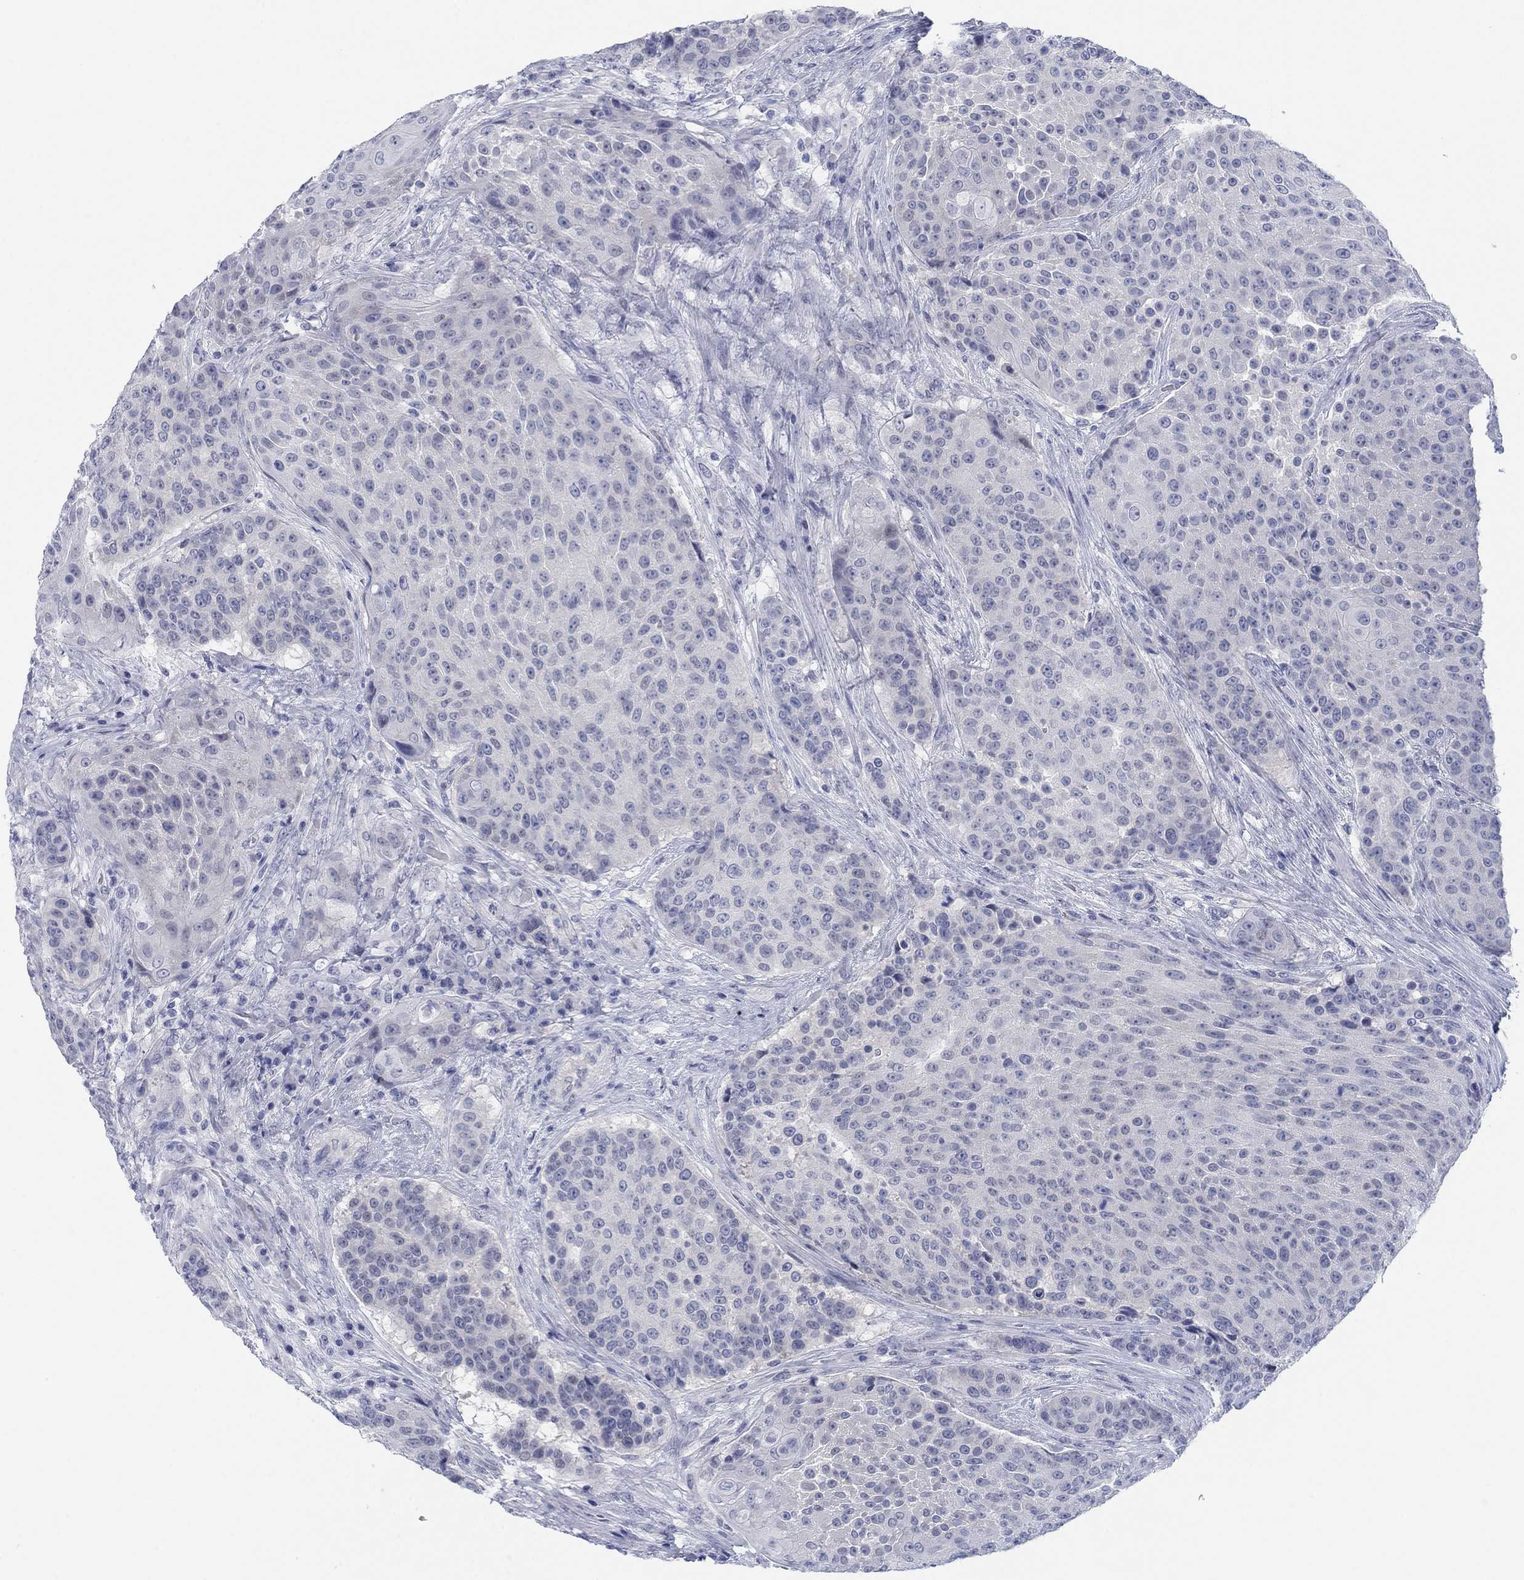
{"staining": {"intensity": "negative", "quantity": "none", "location": "none"}, "tissue": "urothelial cancer", "cell_type": "Tumor cells", "image_type": "cancer", "snomed": [{"axis": "morphology", "description": "Urothelial carcinoma, High grade"}, {"axis": "topography", "description": "Urinary bladder"}], "caption": "Tumor cells are negative for brown protein staining in high-grade urothelial carcinoma.", "gene": "DNAL1", "patient": {"sex": "female", "age": 63}}